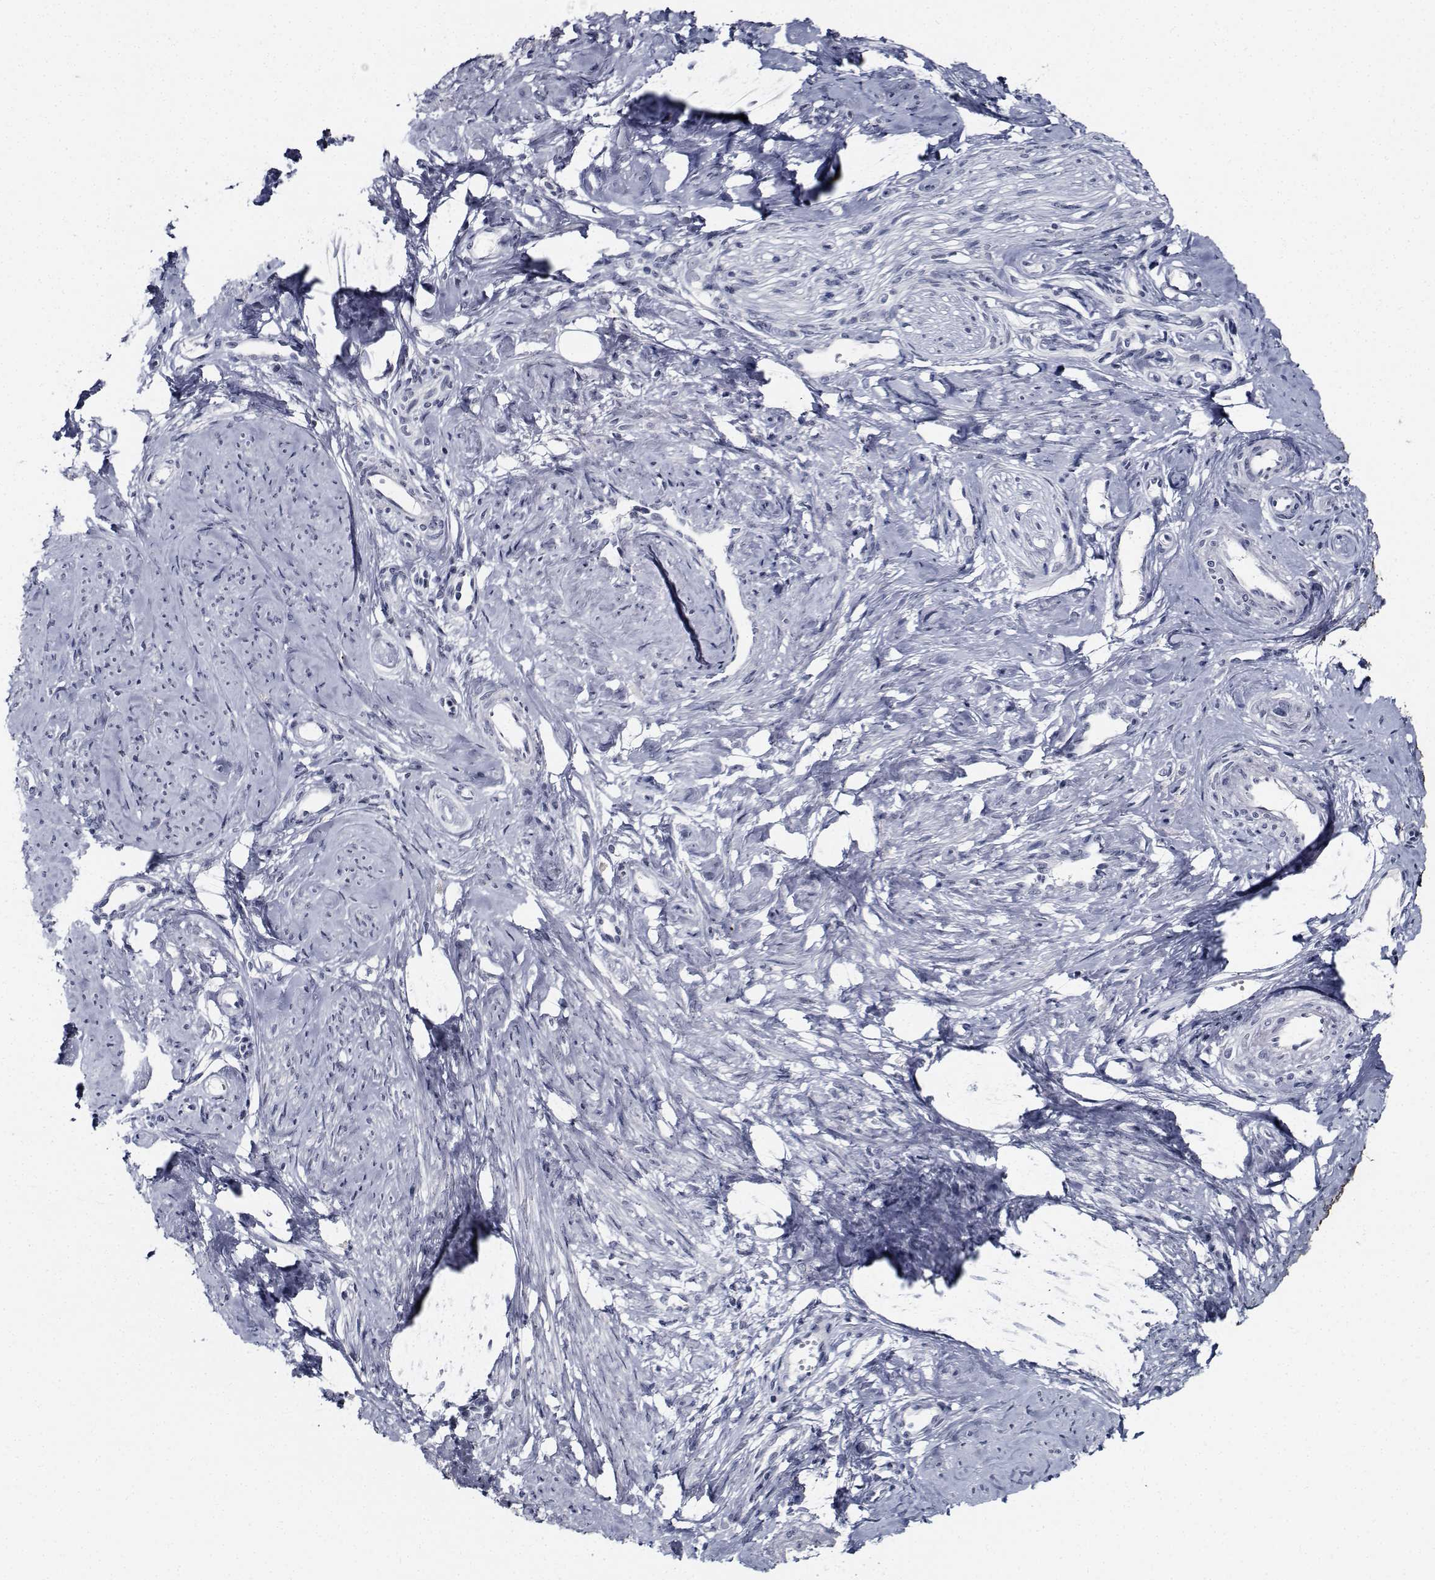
{"staining": {"intensity": "negative", "quantity": "none", "location": "none"}, "tissue": "smooth muscle", "cell_type": "Smooth muscle cells", "image_type": "normal", "snomed": [{"axis": "morphology", "description": "Normal tissue, NOS"}, {"axis": "topography", "description": "Smooth muscle"}], "caption": "The immunohistochemistry histopathology image has no significant expression in smooth muscle cells of smooth muscle.", "gene": "NVL", "patient": {"sex": "female", "age": 48}}